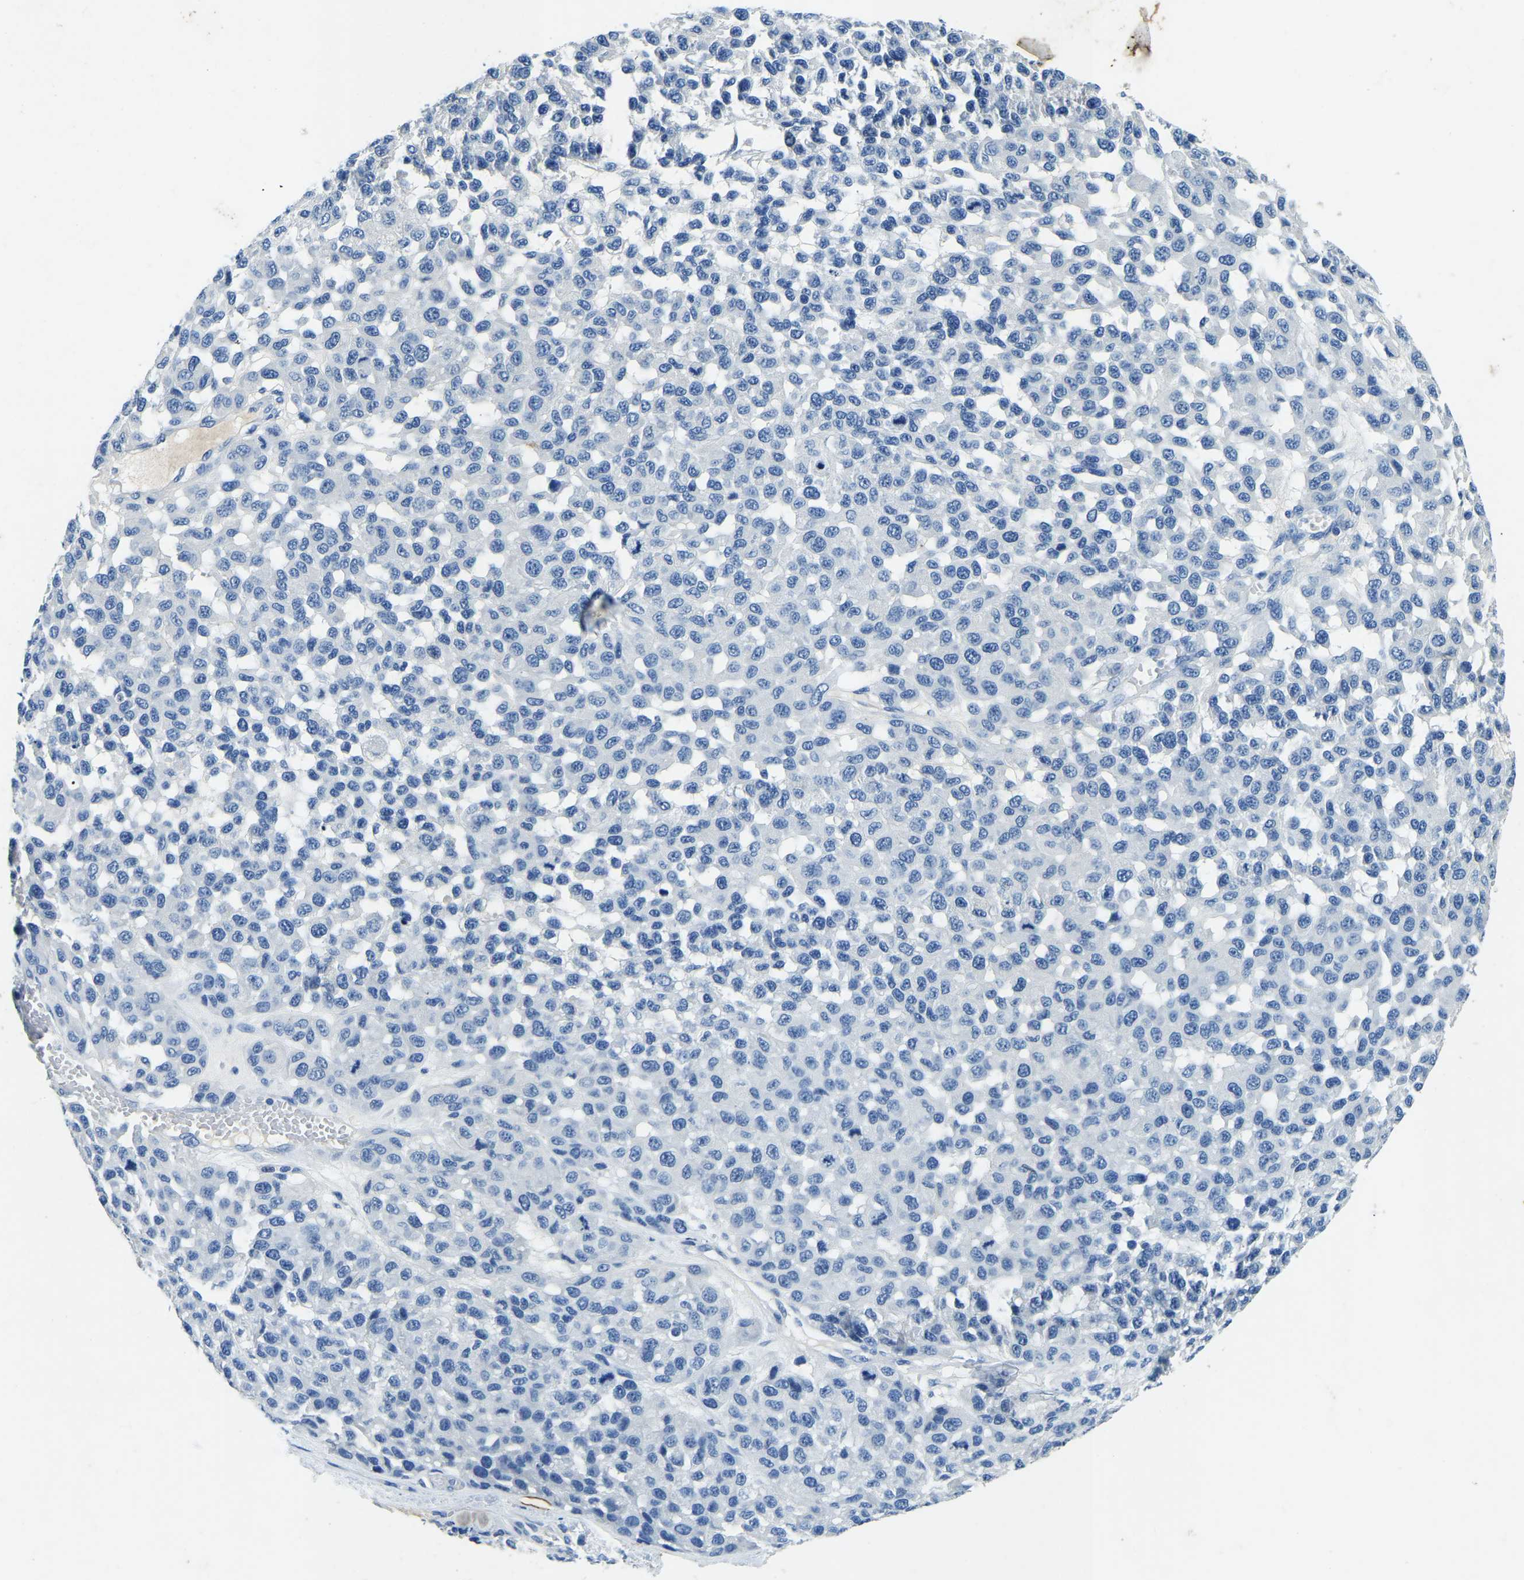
{"staining": {"intensity": "negative", "quantity": "none", "location": "none"}, "tissue": "melanoma", "cell_type": "Tumor cells", "image_type": "cancer", "snomed": [{"axis": "morphology", "description": "Malignant melanoma, NOS"}, {"axis": "topography", "description": "Skin"}], "caption": "An immunohistochemistry (IHC) histopathology image of melanoma is shown. There is no staining in tumor cells of melanoma. (DAB (3,3'-diaminobenzidine) immunohistochemistry (IHC), high magnification).", "gene": "UBN2", "patient": {"sex": "male", "age": 62}}